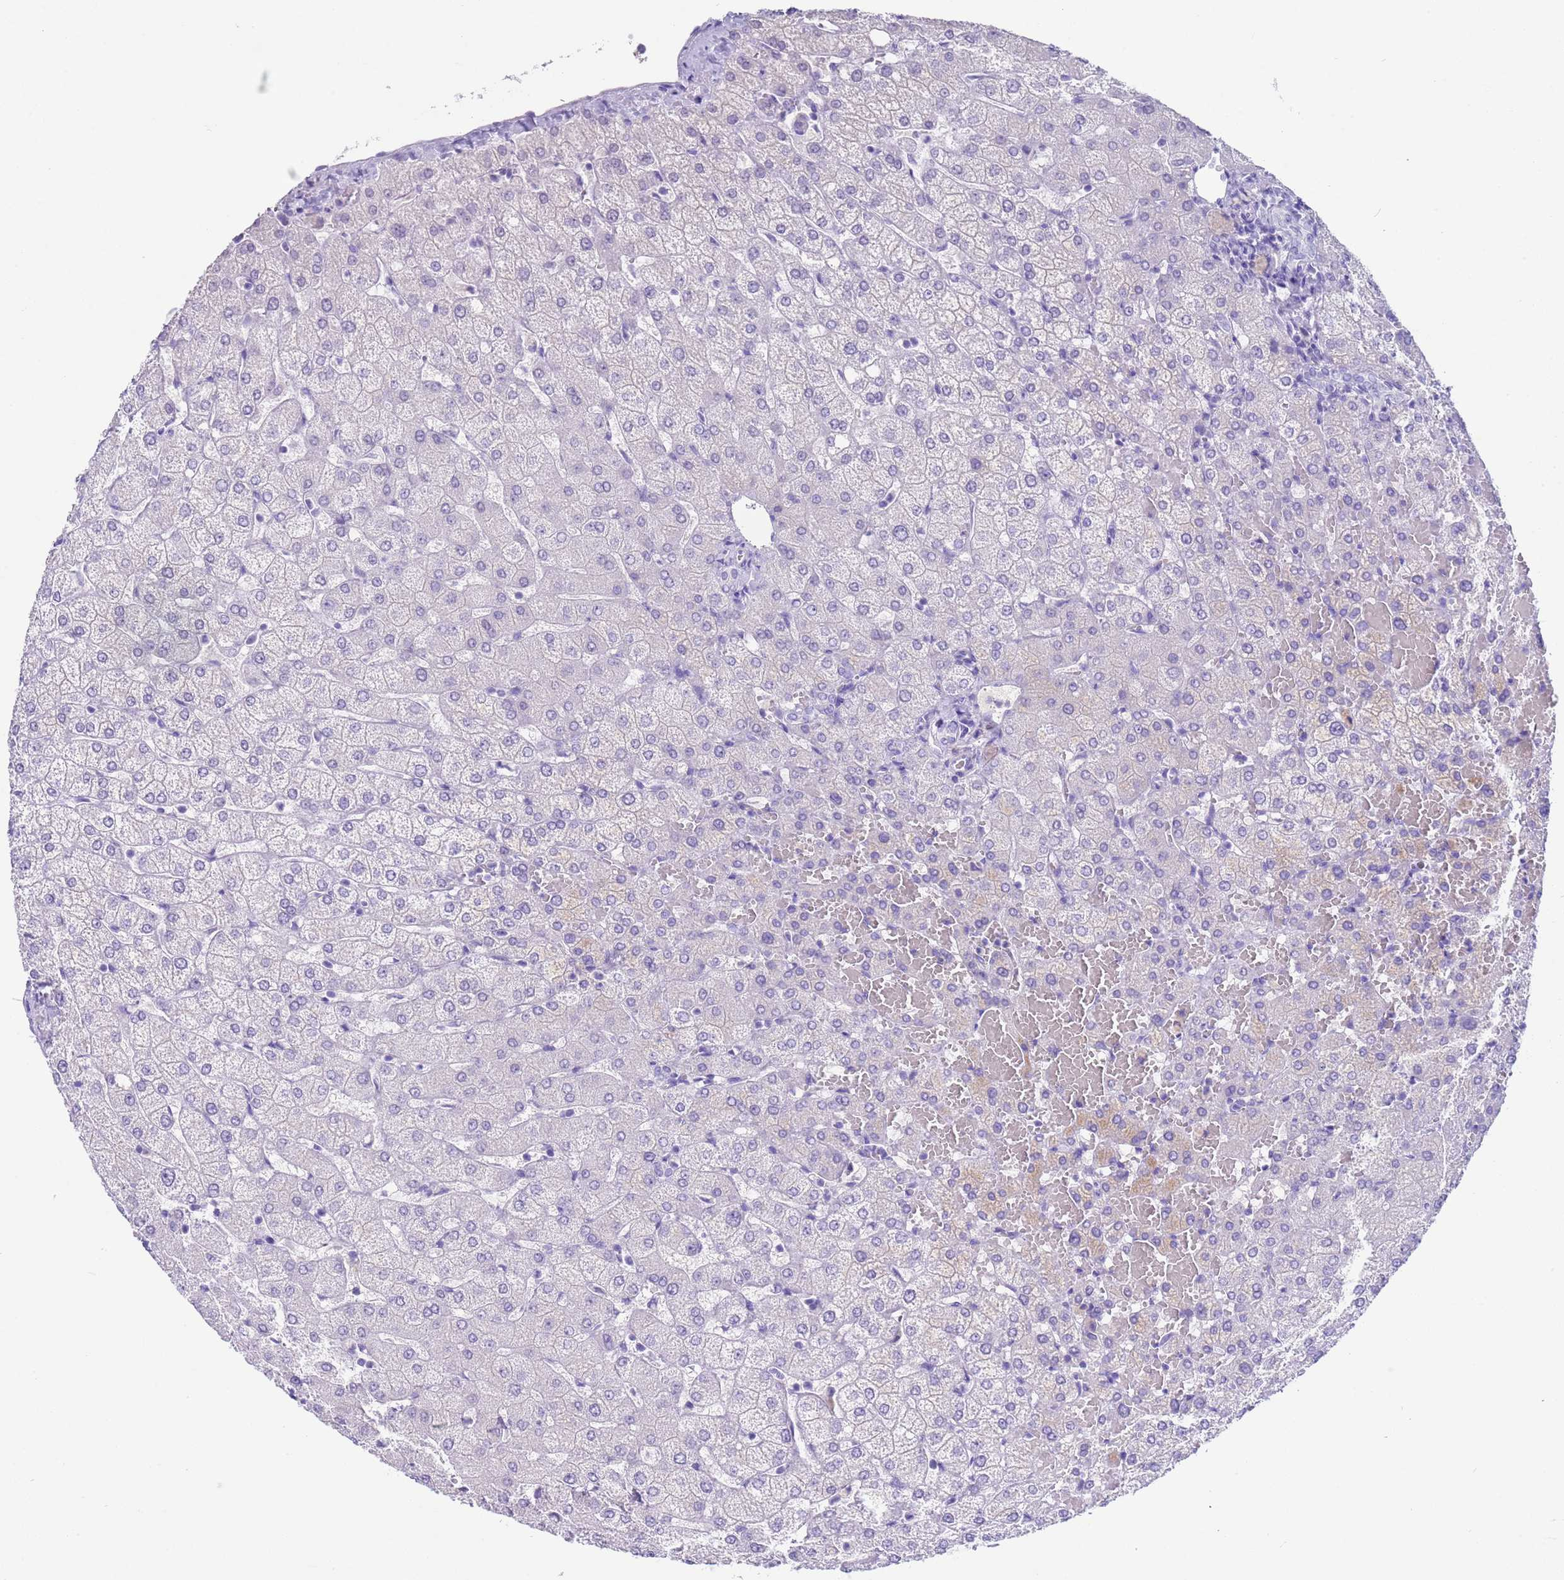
{"staining": {"intensity": "negative", "quantity": "none", "location": "none"}, "tissue": "liver", "cell_type": "Cholangiocytes", "image_type": "normal", "snomed": [{"axis": "morphology", "description": "Normal tissue, NOS"}, {"axis": "topography", "description": "Liver"}], "caption": "This is an IHC photomicrograph of unremarkable liver. There is no staining in cholangiocytes.", "gene": "CKM", "patient": {"sex": "female", "age": 54}}